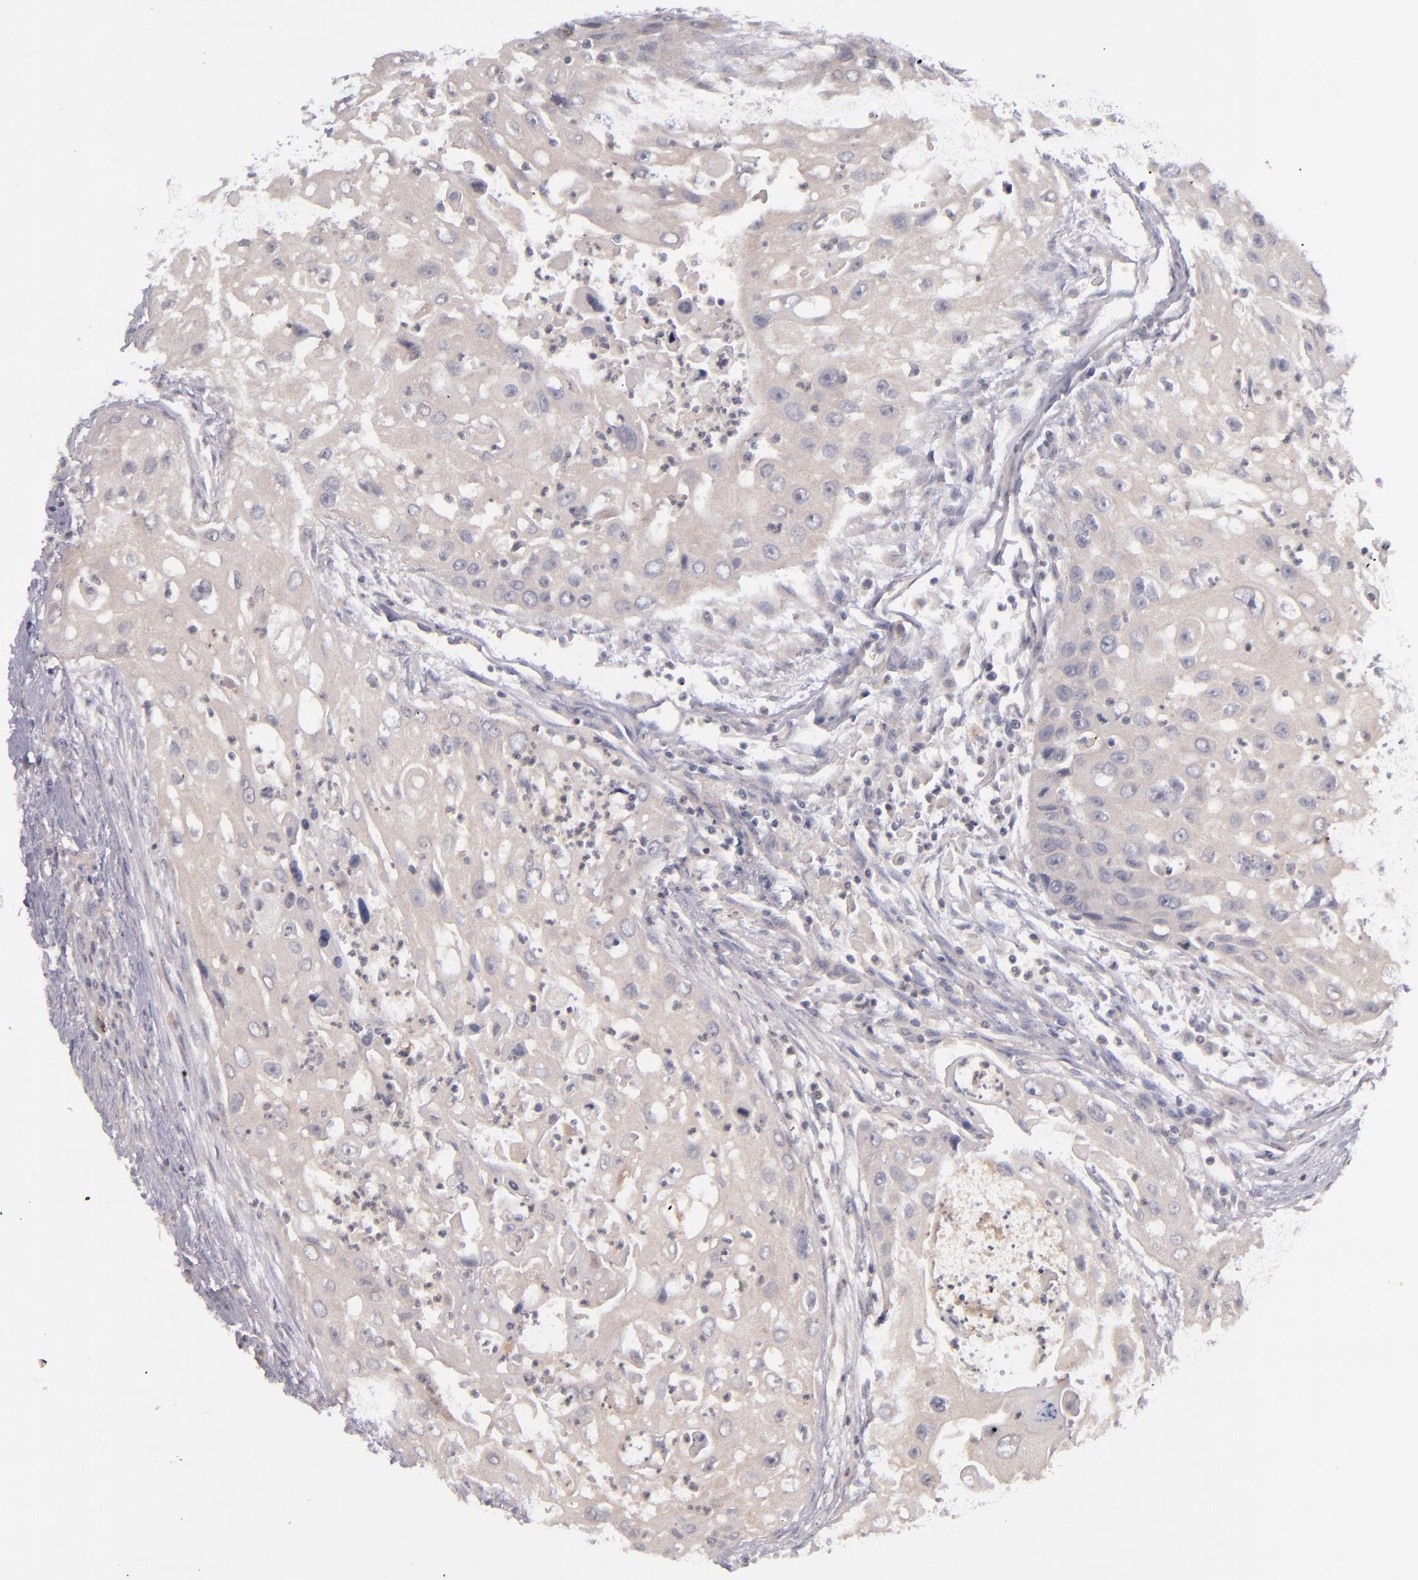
{"staining": {"intensity": "weak", "quantity": "25%-75%", "location": "cytoplasmic/membranous"}, "tissue": "head and neck cancer", "cell_type": "Tumor cells", "image_type": "cancer", "snomed": [{"axis": "morphology", "description": "Squamous cell carcinoma, NOS"}, {"axis": "topography", "description": "Head-Neck"}], "caption": "Protein analysis of head and neck squamous cell carcinoma tissue exhibits weak cytoplasmic/membranous staining in about 25%-75% of tumor cells.", "gene": "TSC2", "patient": {"sex": "male", "age": 64}}